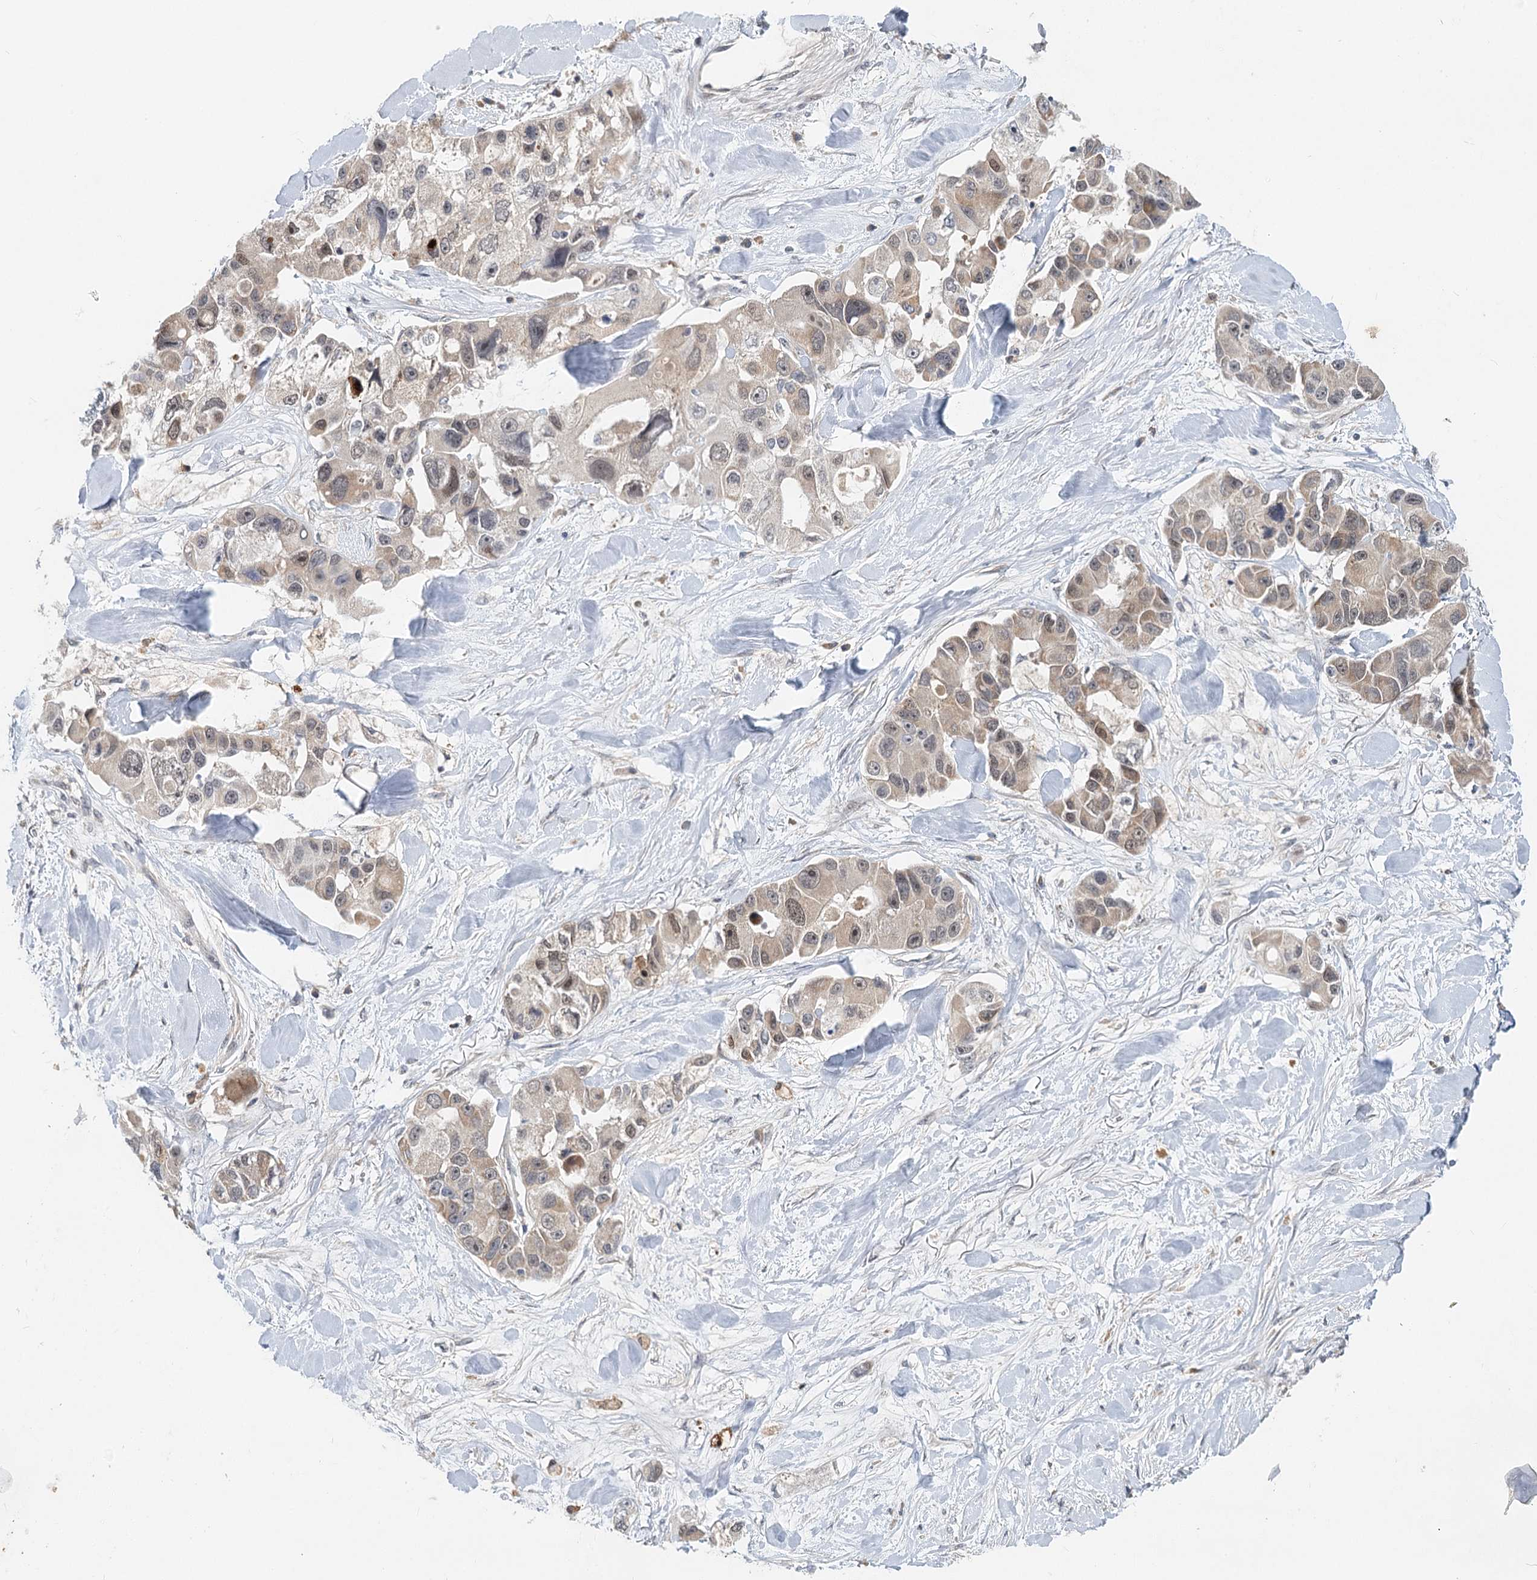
{"staining": {"intensity": "weak", "quantity": "25%-75%", "location": "cytoplasmic/membranous,nuclear"}, "tissue": "lung cancer", "cell_type": "Tumor cells", "image_type": "cancer", "snomed": [{"axis": "morphology", "description": "Adenocarcinoma, NOS"}, {"axis": "topography", "description": "Lung"}], "caption": "Protein analysis of lung adenocarcinoma tissue shows weak cytoplasmic/membranous and nuclear staining in about 25%-75% of tumor cells.", "gene": "AP3B1", "patient": {"sex": "female", "age": 54}}